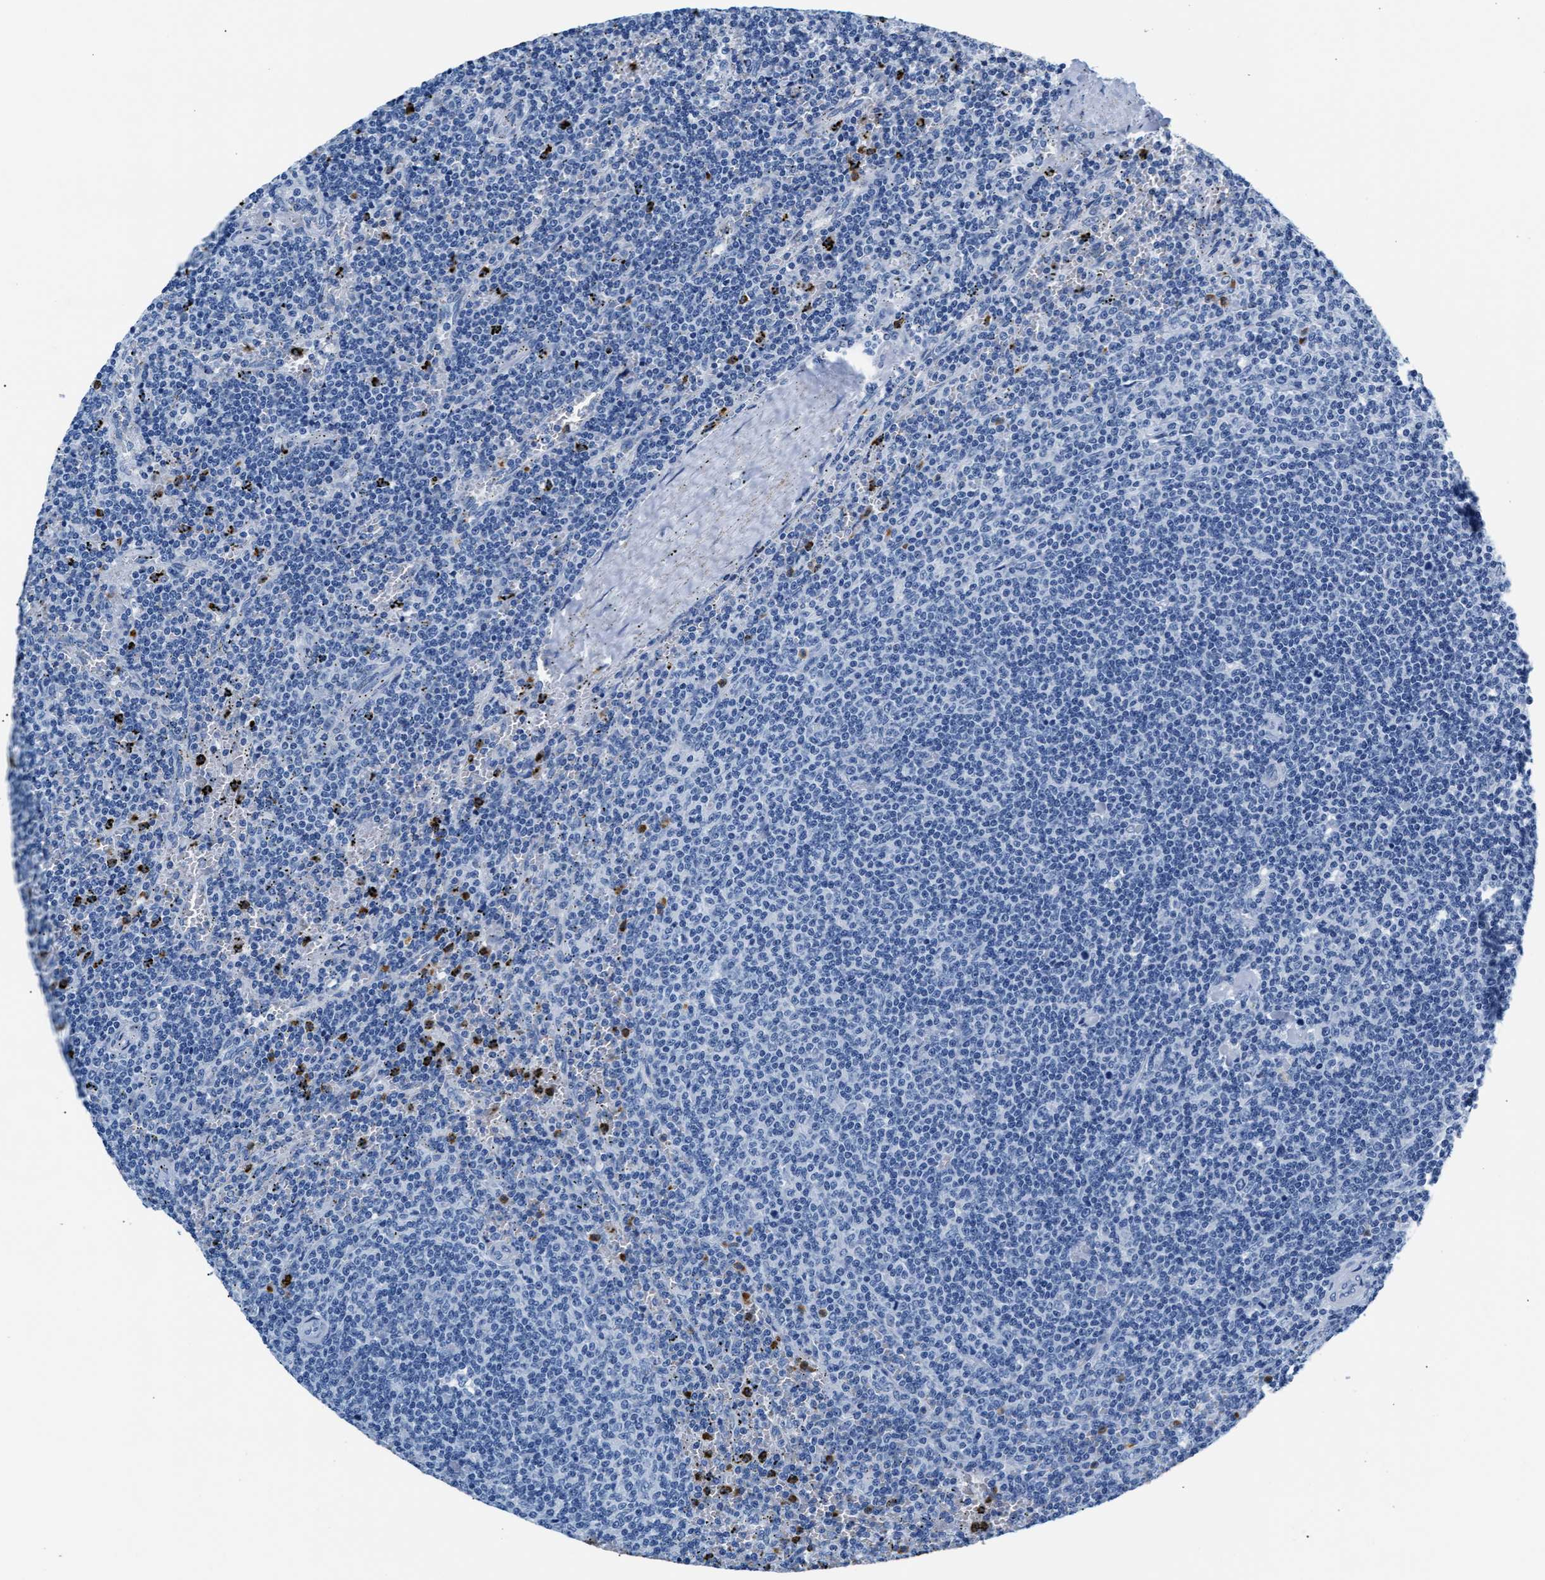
{"staining": {"intensity": "negative", "quantity": "none", "location": "none"}, "tissue": "lymphoma", "cell_type": "Tumor cells", "image_type": "cancer", "snomed": [{"axis": "morphology", "description": "Malignant lymphoma, non-Hodgkin's type, Low grade"}, {"axis": "topography", "description": "Spleen"}], "caption": "Immunohistochemistry (IHC) micrograph of neoplastic tissue: low-grade malignant lymphoma, non-Hodgkin's type stained with DAB (3,3'-diaminobenzidine) reveals no significant protein staining in tumor cells. The staining was performed using DAB (3,3'-diaminobenzidine) to visualize the protein expression in brown, while the nuclei were stained in blue with hematoxylin (Magnification: 20x).", "gene": "MMP8", "patient": {"sex": "female", "age": 50}}